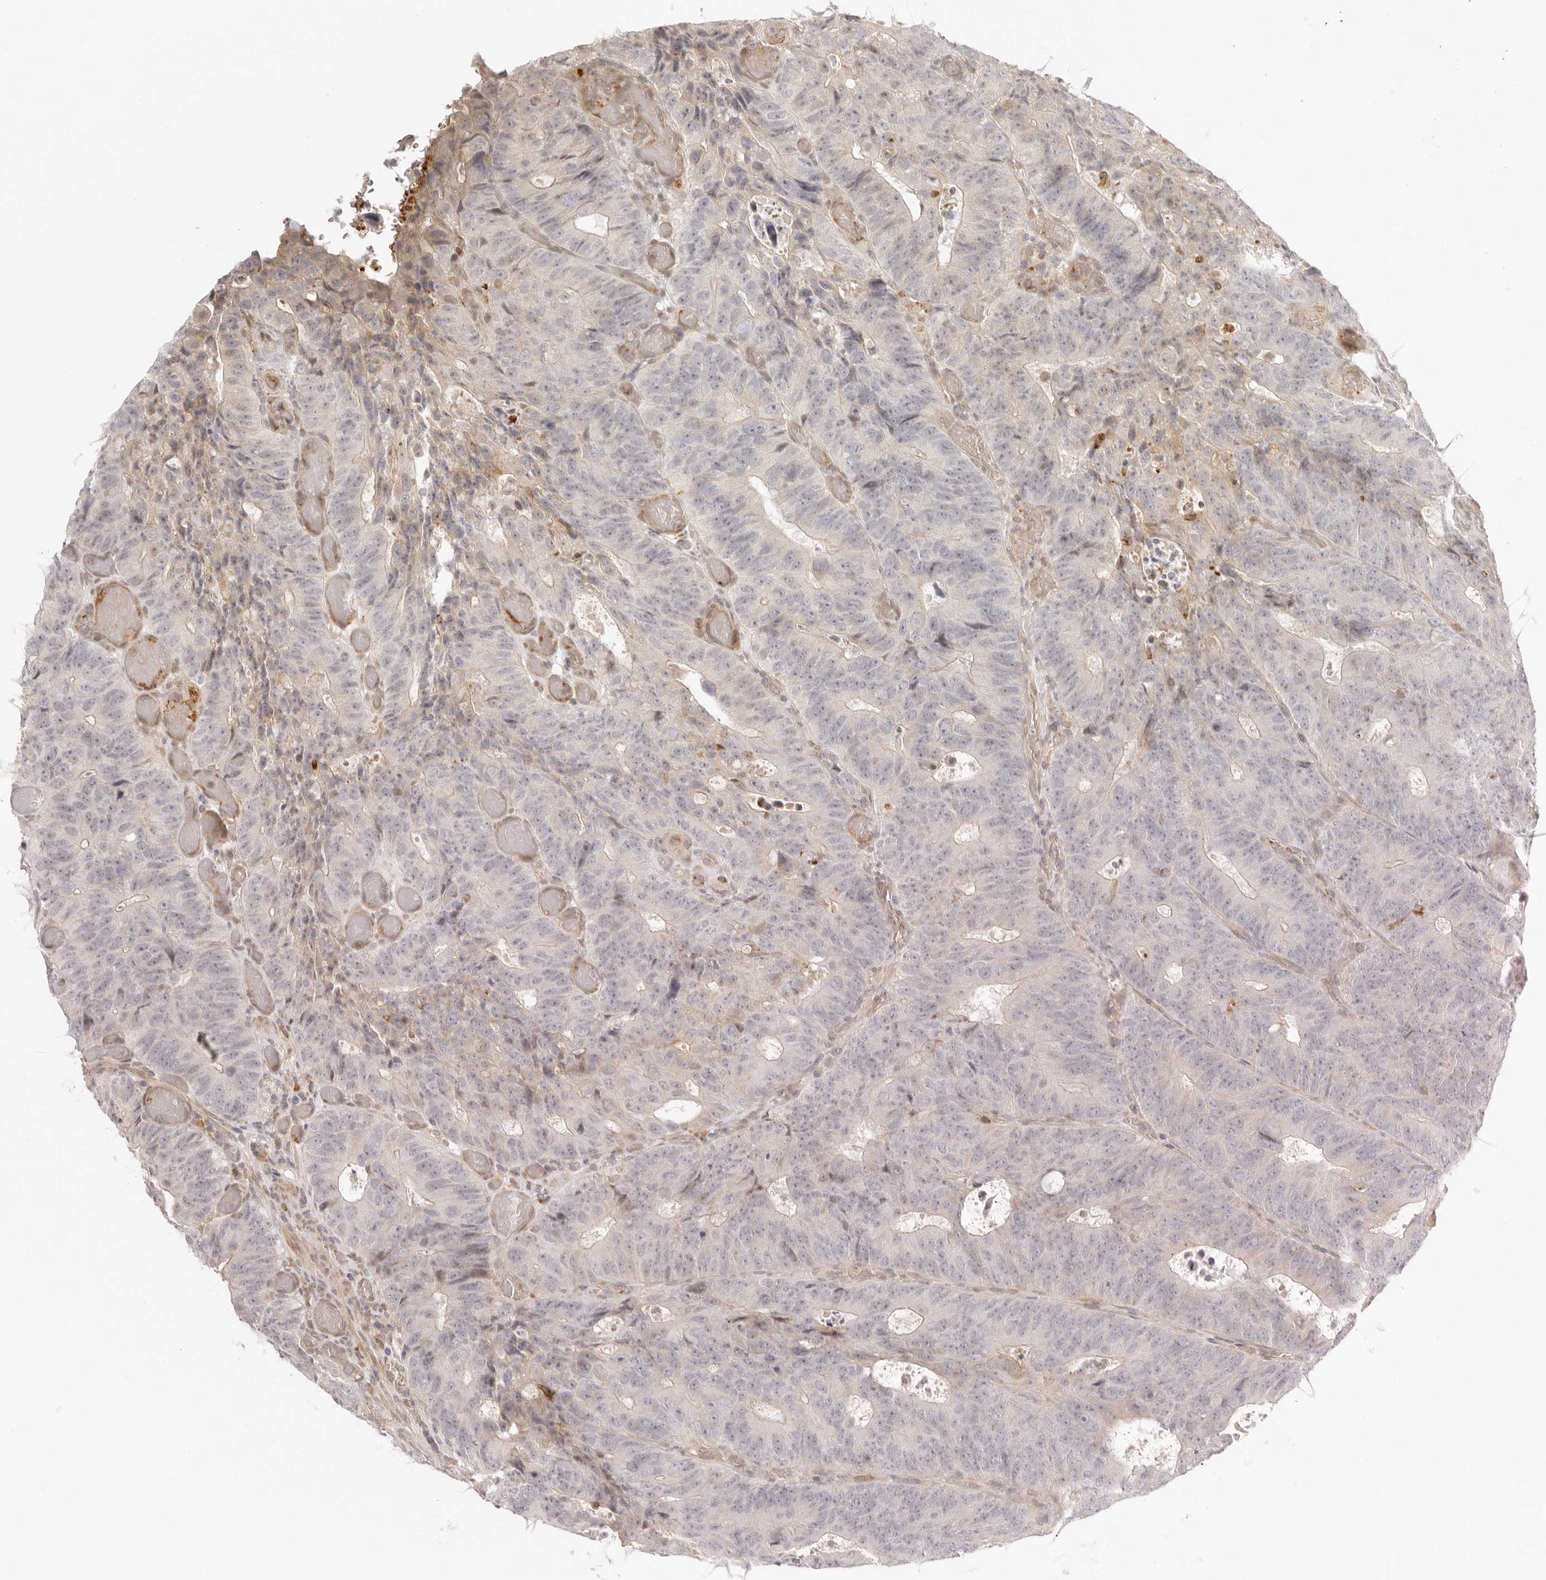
{"staining": {"intensity": "negative", "quantity": "none", "location": "none"}, "tissue": "colorectal cancer", "cell_type": "Tumor cells", "image_type": "cancer", "snomed": [{"axis": "morphology", "description": "Adenocarcinoma, NOS"}, {"axis": "topography", "description": "Colon"}], "caption": "Tumor cells are negative for brown protein staining in colorectal cancer (adenocarcinoma). (Brightfield microscopy of DAB immunohistochemistry at high magnification).", "gene": "AHDC1", "patient": {"sex": "male", "age": 87}}